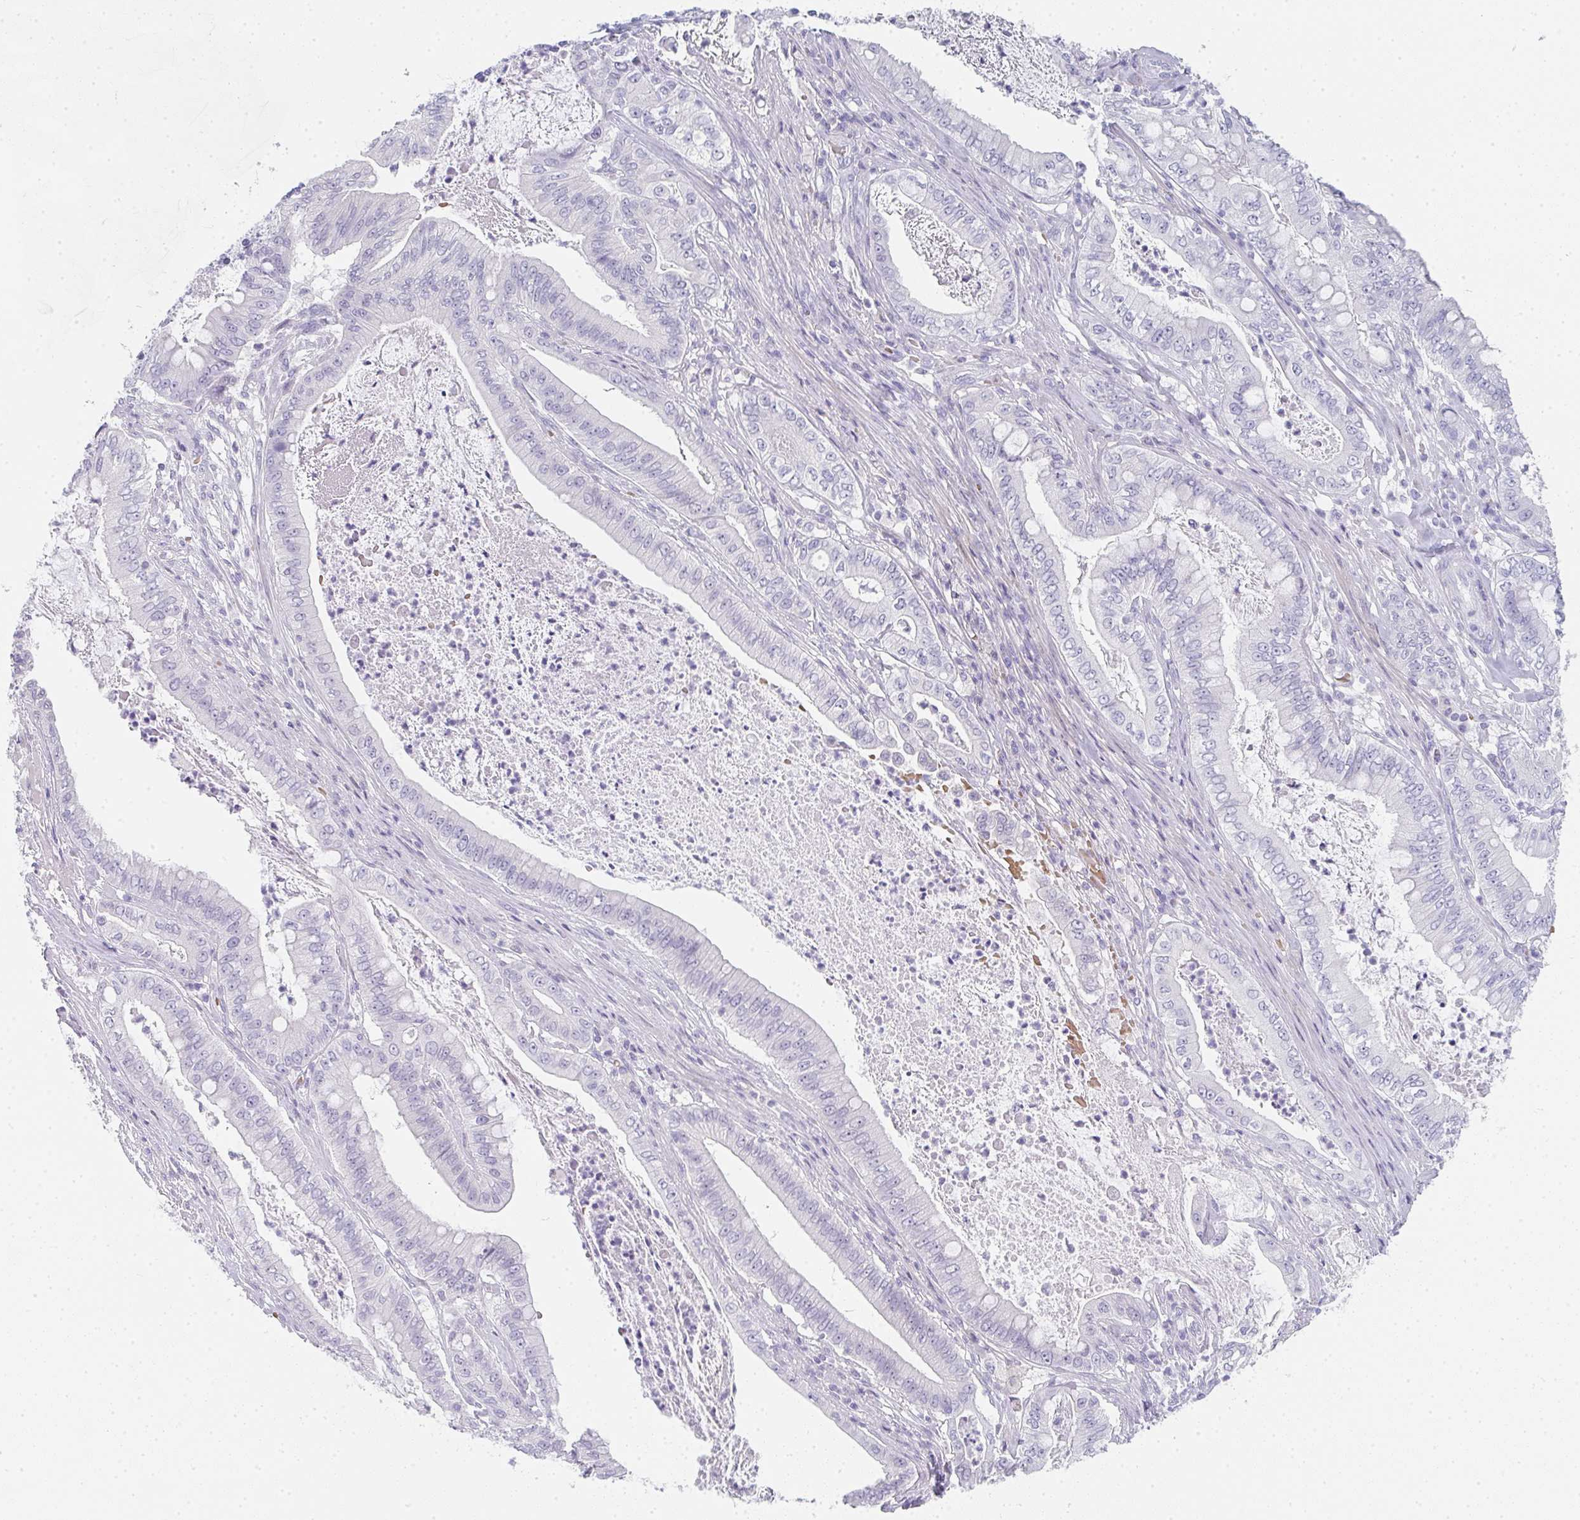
{"staining": {"intensity": "negative", "quantity": "none", "location": "none"}, "tissue": "pancreatic cancer", "cell_type": "Tumor cells", "image_type": "cancer", "snomed": [{"axis": "morphology", "description": "Adenocarcinoma, NOS"}, {"axis": "topography", "description": "Pancreas"}], "caption": "IHC of human pancreatic cancer (adenocarcinoma) displays no expression in tumor cells.", "gene": "NEU2", "patient": {"sex": "male", "age": 71}}